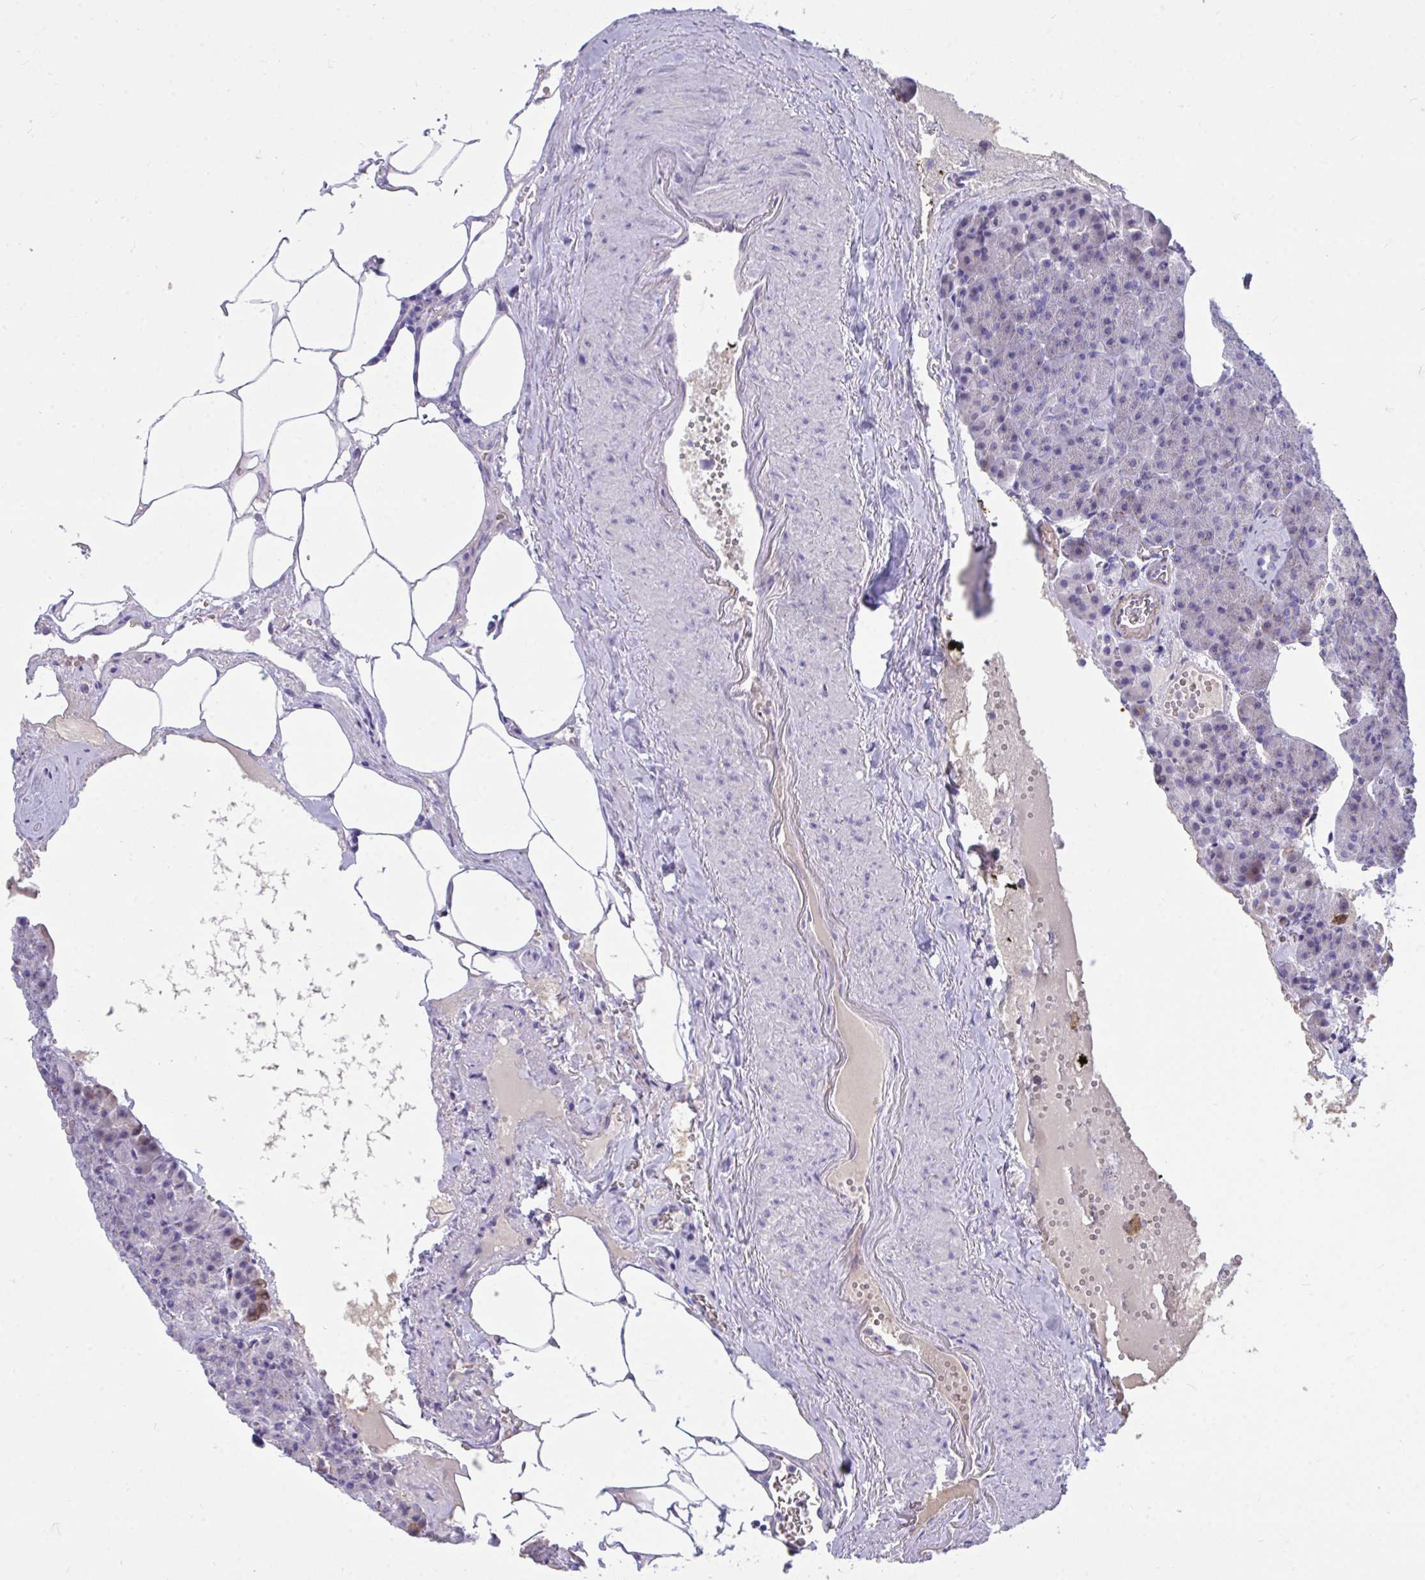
{"staining": {"intensity": "negative", "quantity": "none", "location": "none"}, "tissue": "pancreas", "cell_type": "Exocrine glandular cells", "image_type": "normal", "snomed": [{"axis": "morphology", "description": "Normal tissue, NOS"}, {"axis": "topography", "description": "Pancreas"}], "caption": "Immunohistochemistry (IHC) photomicrograph of benign pancreas: pancreas stained with DAB exhibits no significant protein positivity in exocrine glandular cells.", "gene": "CENPQ", "patient": {"sex": "female", "age": 74}}